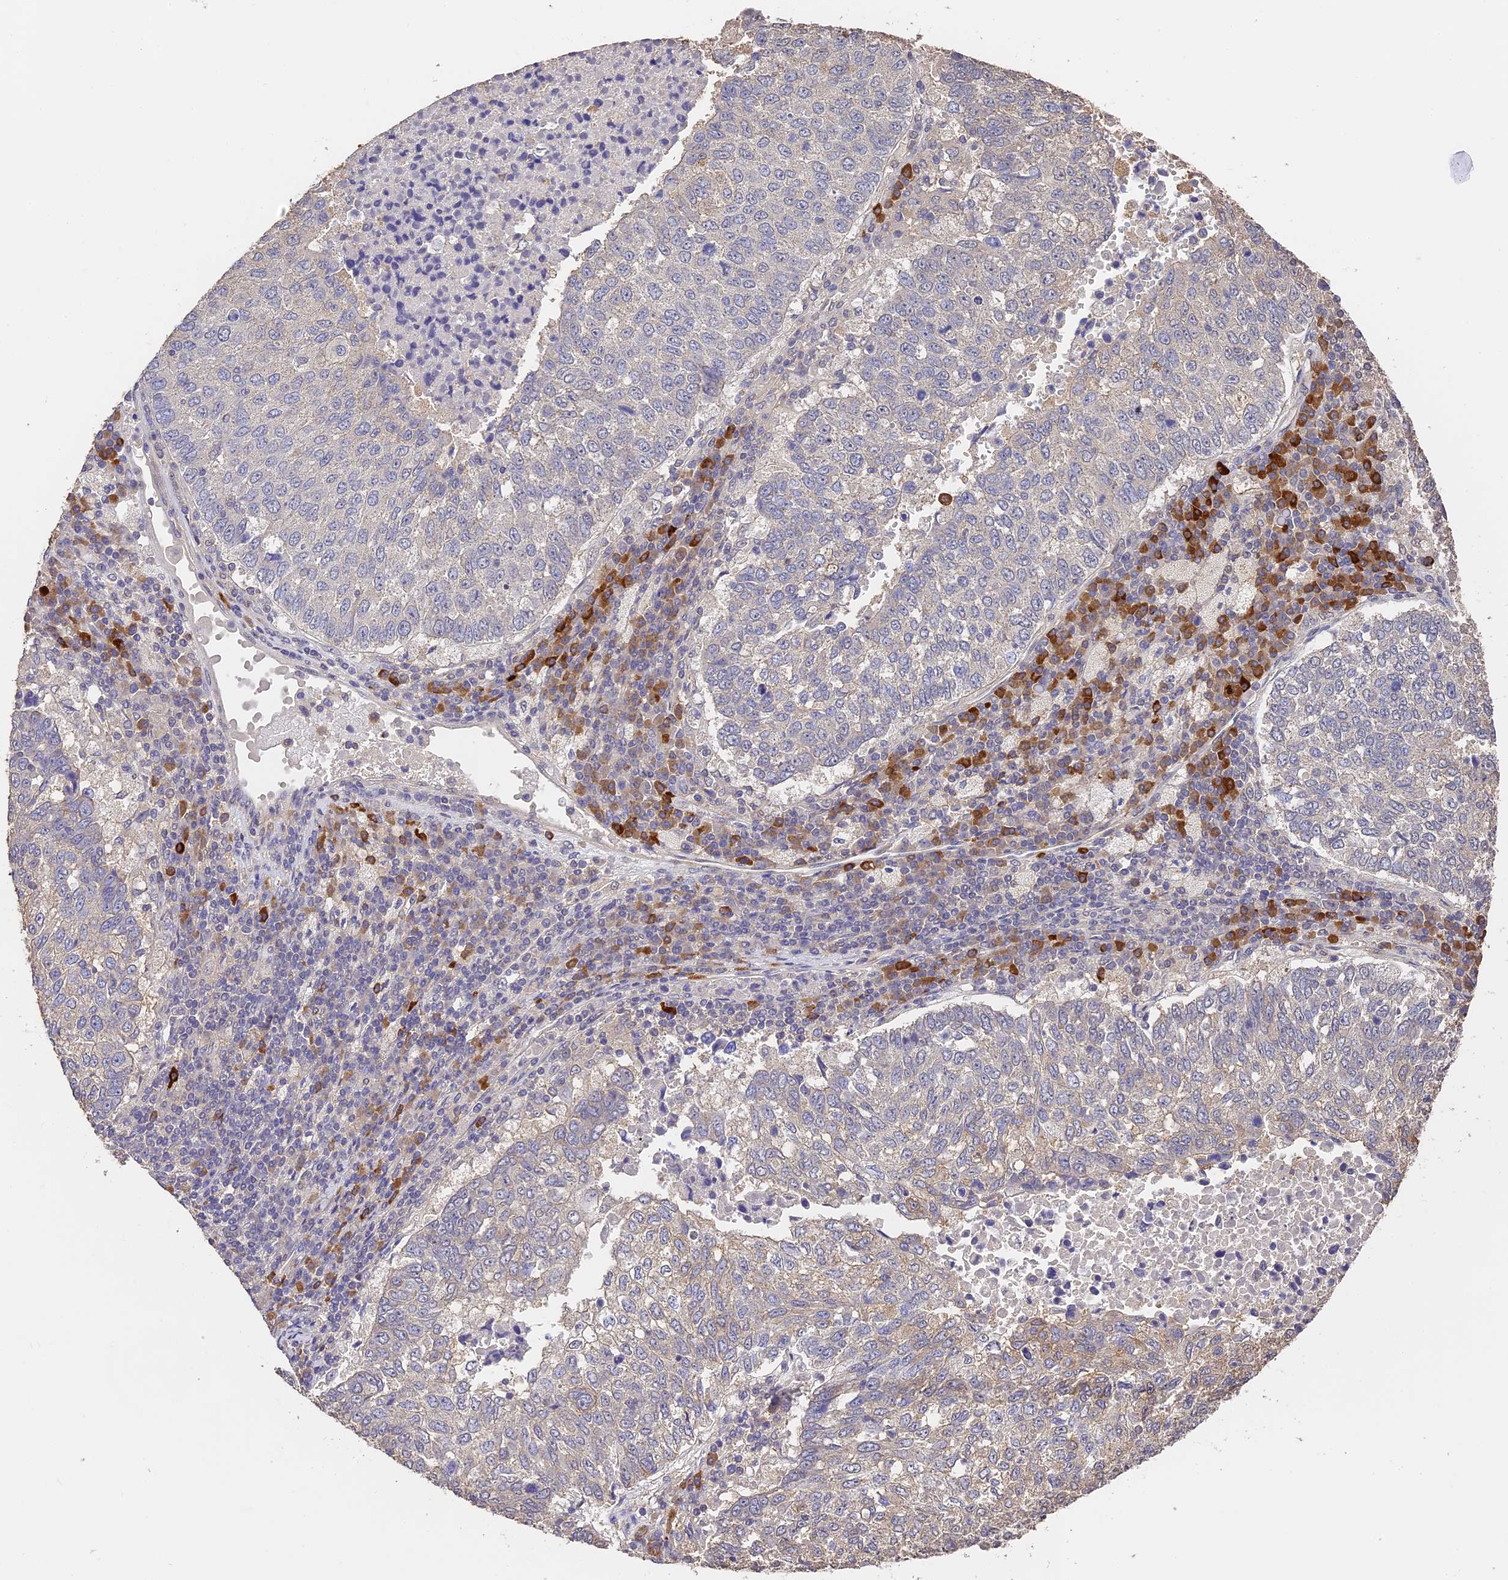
{"staining": {"intensity": "weak", "quantity": "<25%", "location": "cytoplasmic/membranous"}, "tissue": "lung cancer", "cell_type": "Tumor cells", "image_type": "cancer", "snomed": [{"axis": "morphology", "description": "Squamous cell carcinoma, NOS"}, {"axis": "topography", "description": "Lung"}], "caption": "Immunohistochemical staining of squamous cell carcinoma (lung) demonstrates no significant positivity in tumor cells. (Brightfield microscopy of DAB immunohistochemistry (IHC) at high magnification).", "gene": "SLC11A1", "patient": {"sex": "male", "age": 73}}